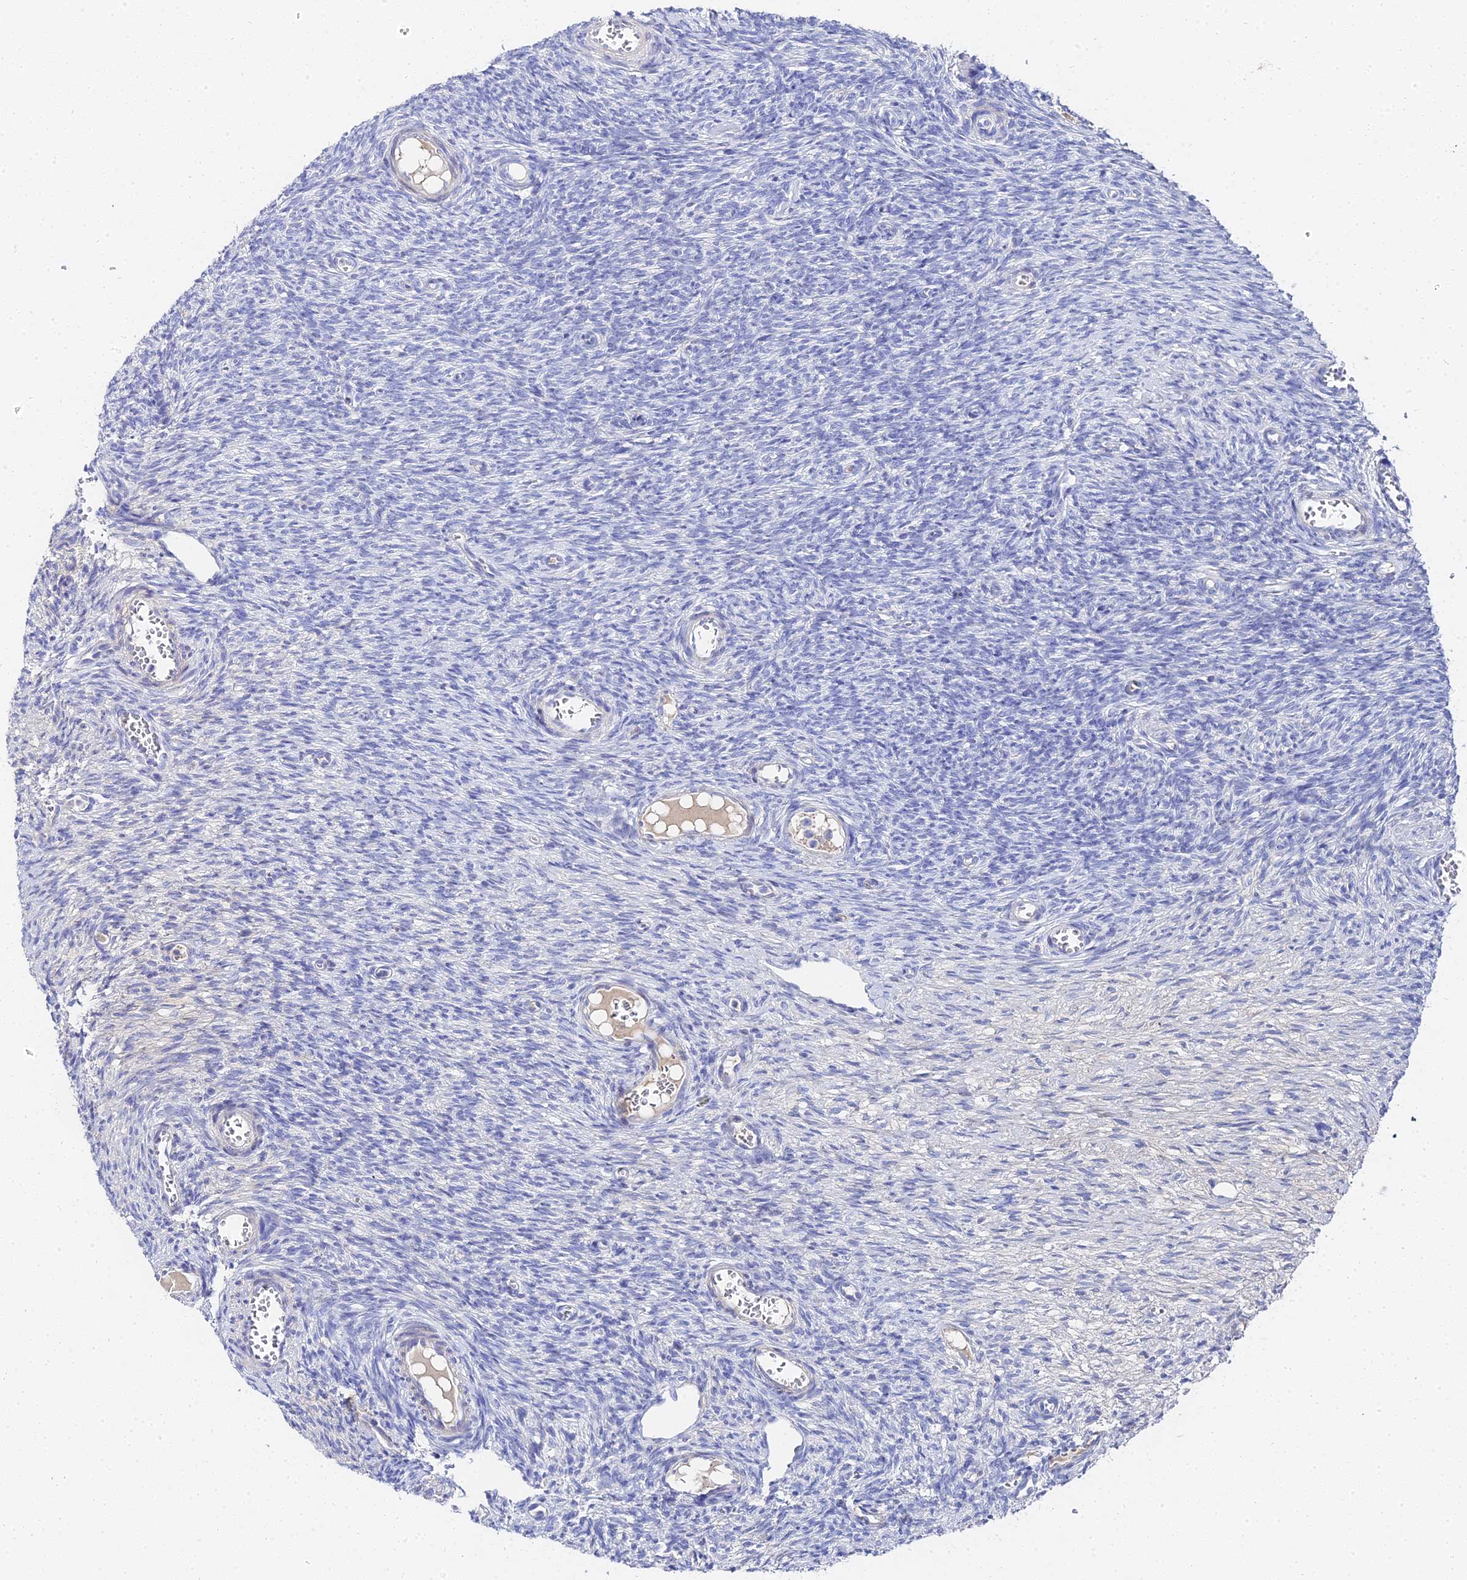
{"staining": {"intensity": "negative", "quantity": "none", "location": "none"}, "tissue": "ovary", "cell_type": "Follicle cells", "image_type": "normal", "snomed": [{"axis": "morphology", "description": "Normal tissue, NOS"}, {"axis": "topography", "description": "Ovary"}], "caption": "A histopathology image of human ovary is negative for staining in follicle cells. (Brightfield microscopy of DAB (3,3'-diaminobenzidine) IHC at high magnification).", "gene": "KRT17", "patient": {"sex": "female", "age": 44}}